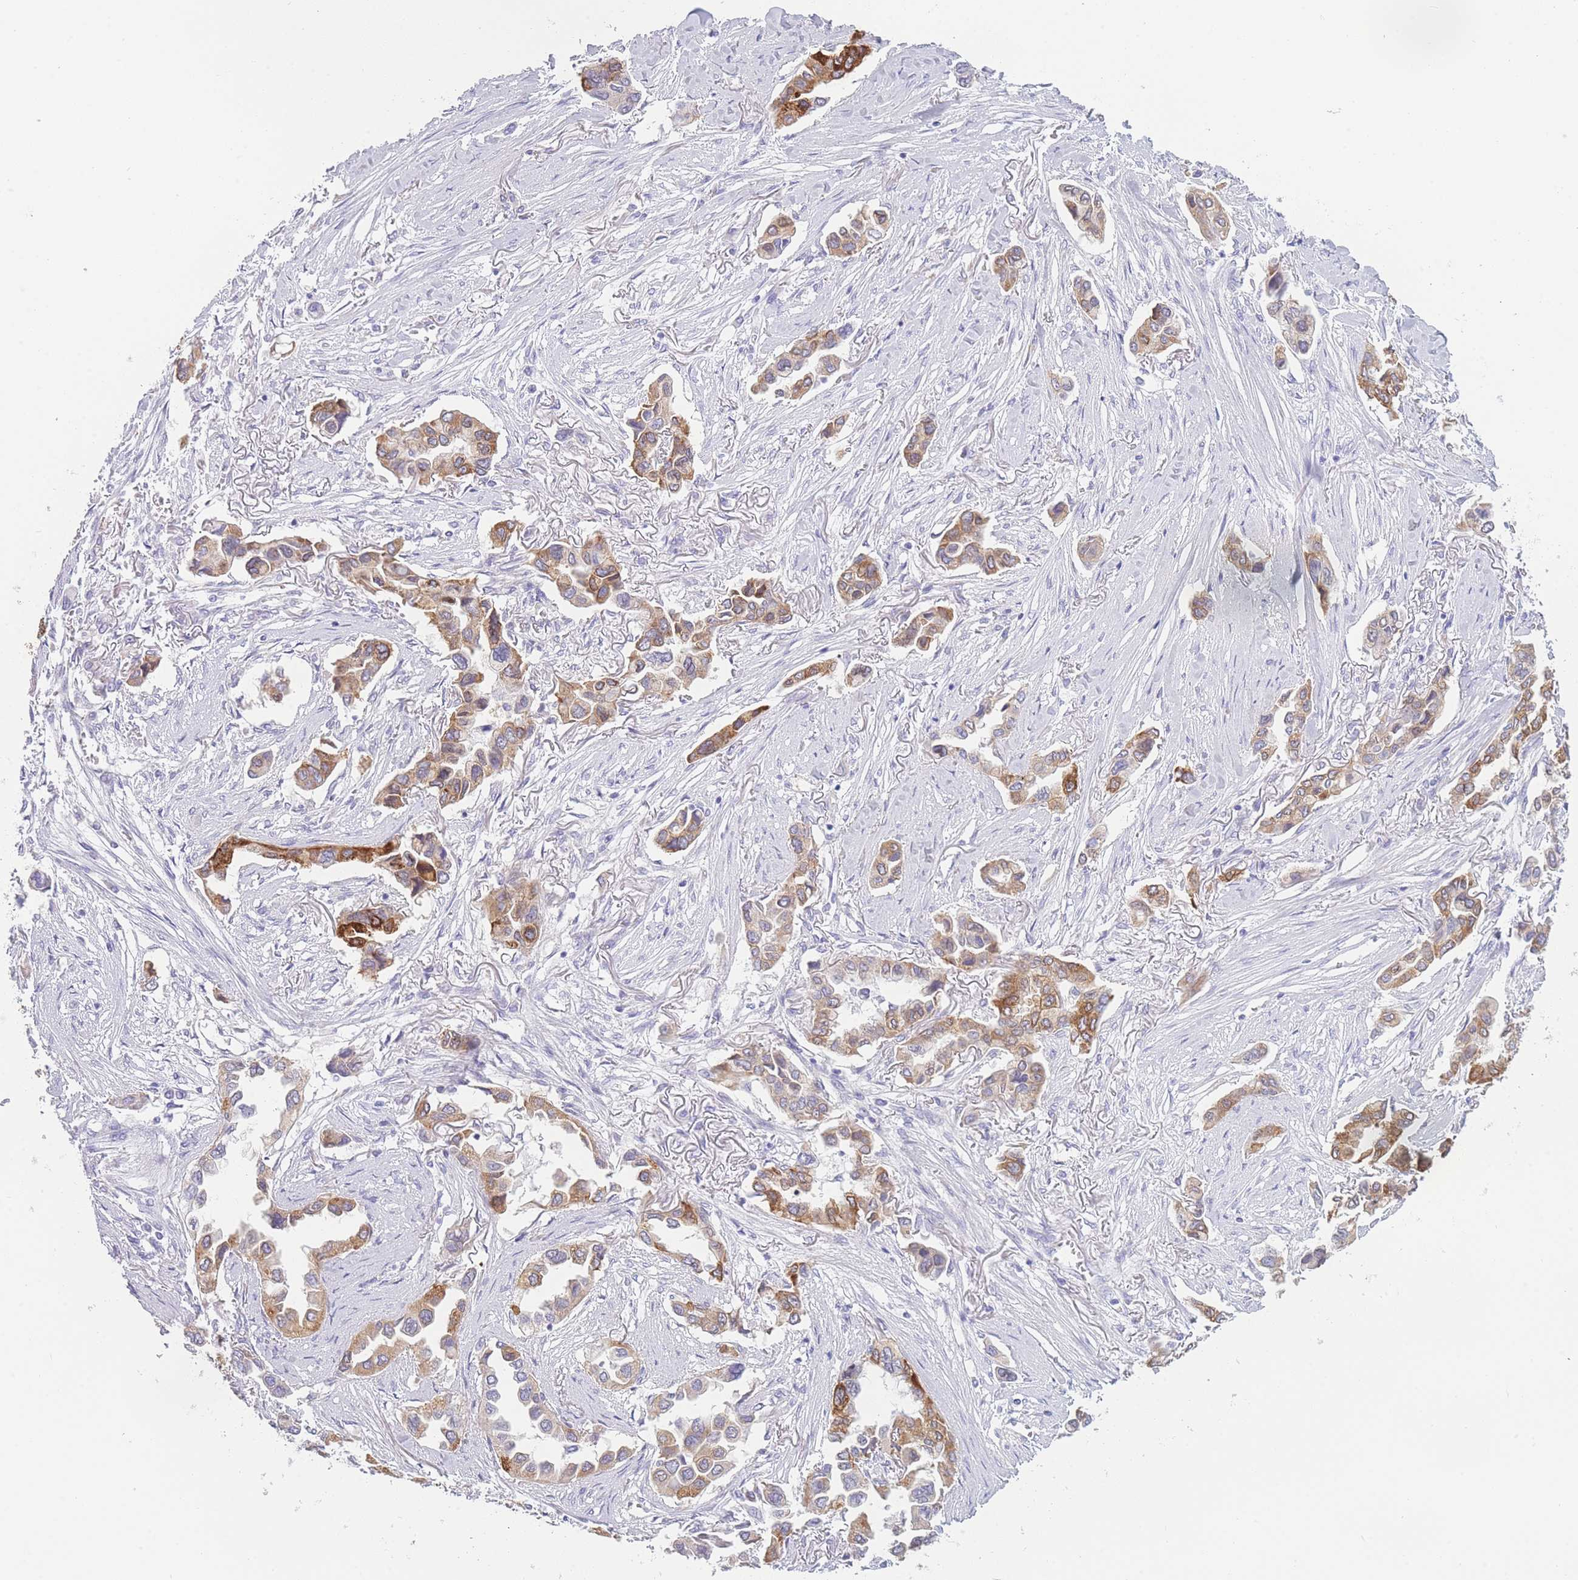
{"staining": {"intensity": "moderate", "quantity": ">75%", "location": "cytoplasmic/membranous"}, "tissue": "lung cancer", "cell_type": "Tumor cells", "image_type": "cancer", "snomed": [{"axis": "morphology", "description": "Adenocarcinoma, NOS"}, {"axis": "topography", "description": "Lung"}], "caption": "Immunohistochemical staining of lung cancer (adenocarcinoma) demonstrates moderate cytoplasmic/membranous protein positivity in about >75% of tumor cells.", "gene": "ZNF627", "patient": {"sex": "female", "age": 76}}